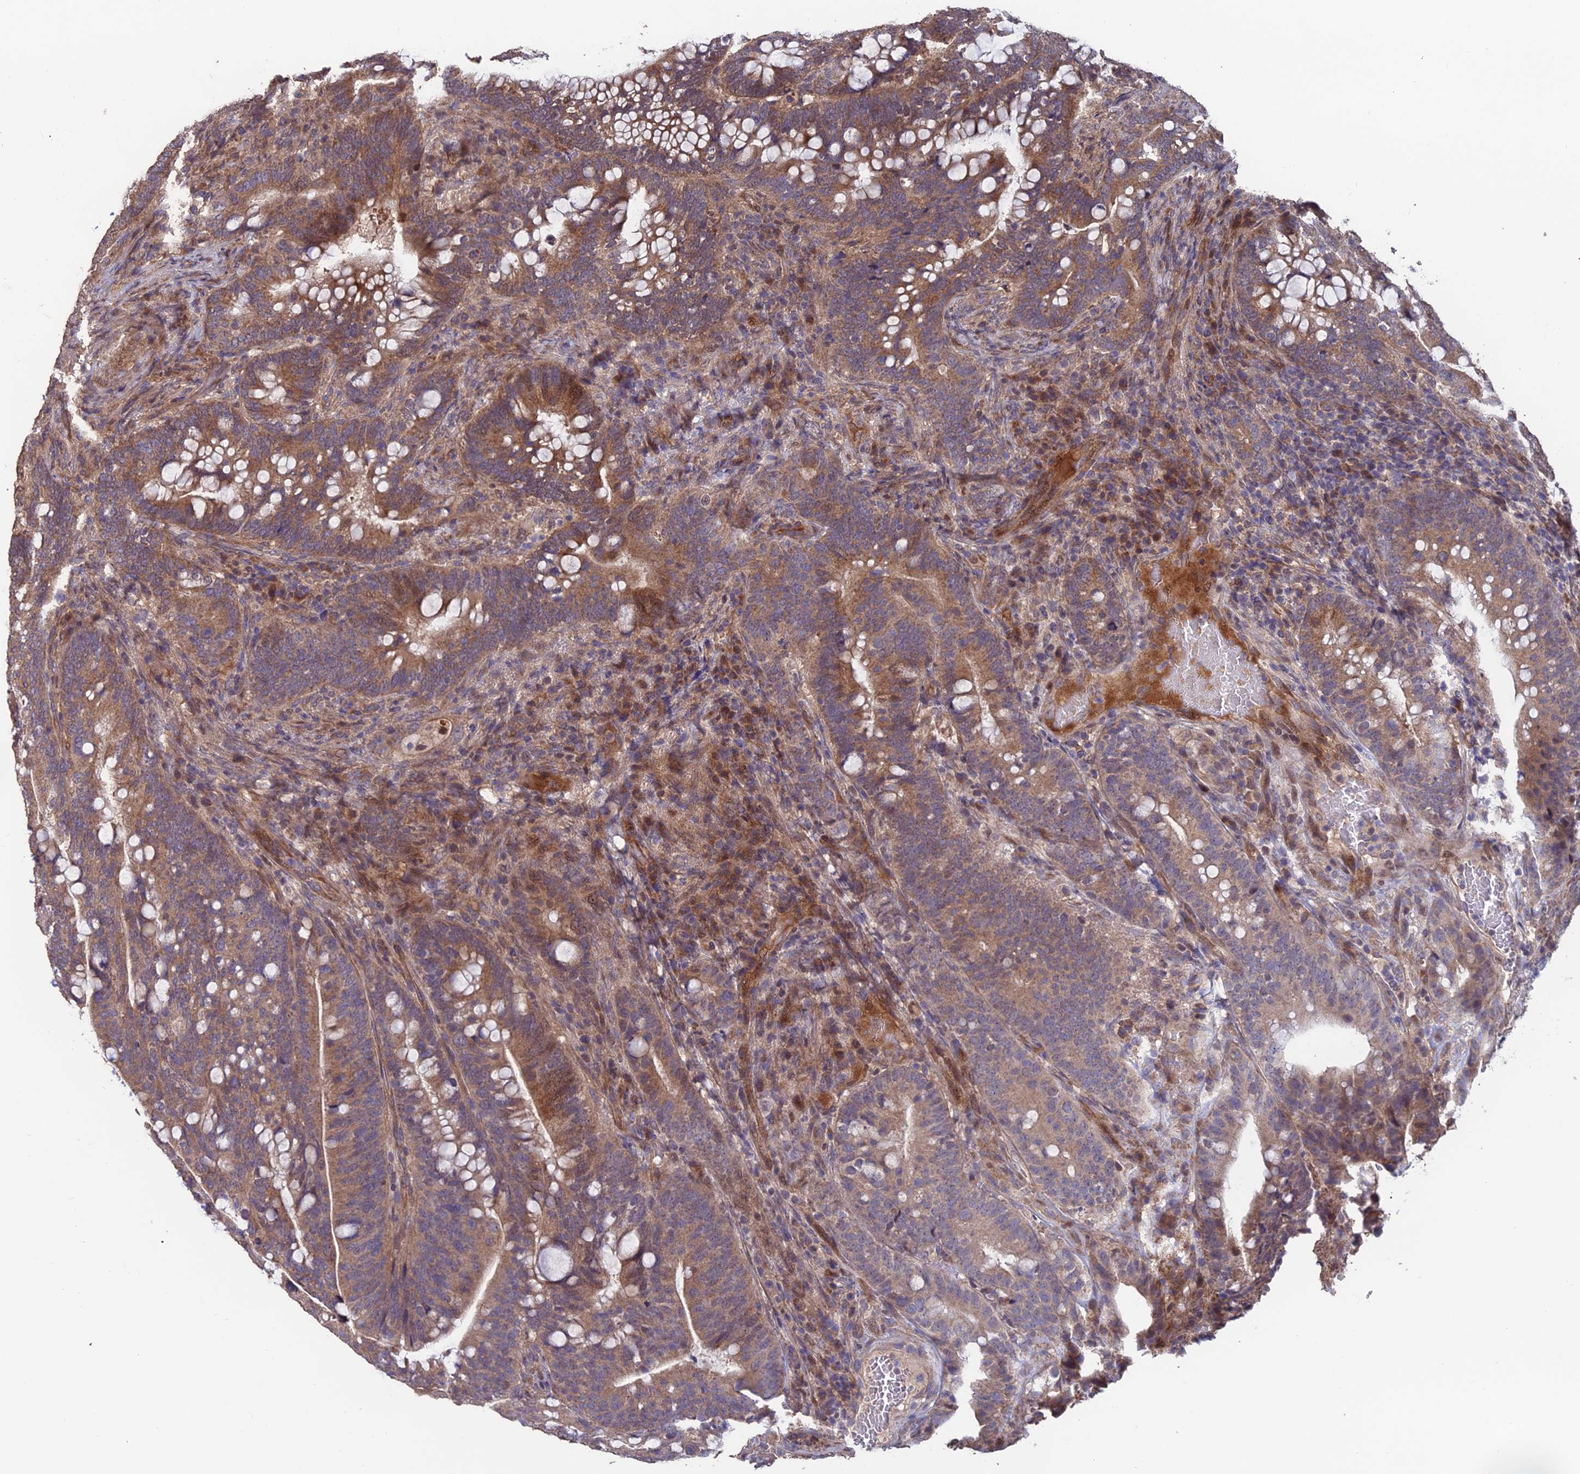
{"staining": {"intensity": "moderate", "quantity": ">75%", "location": "cytoplasmic/membranous"}, "tissue": "colorectal cancer", "cell_type": "Tumor cells", "image_type": "cancer", "snomed": [{"axis": "morphology", "description": "Adenocarcinoma, NOS"}, {"axis": "topography", "description": "Colon"}], "caption": "A brown stain labels moderate cytoplasmic/membranous staining of a protein in colorectal adenocarcinoma tumor cells. Ihc stains the protein of interest in brown and the nuclei are stained blue.", "gene": "SHISA5", "patient": {"sex": "female", "age": 66}}